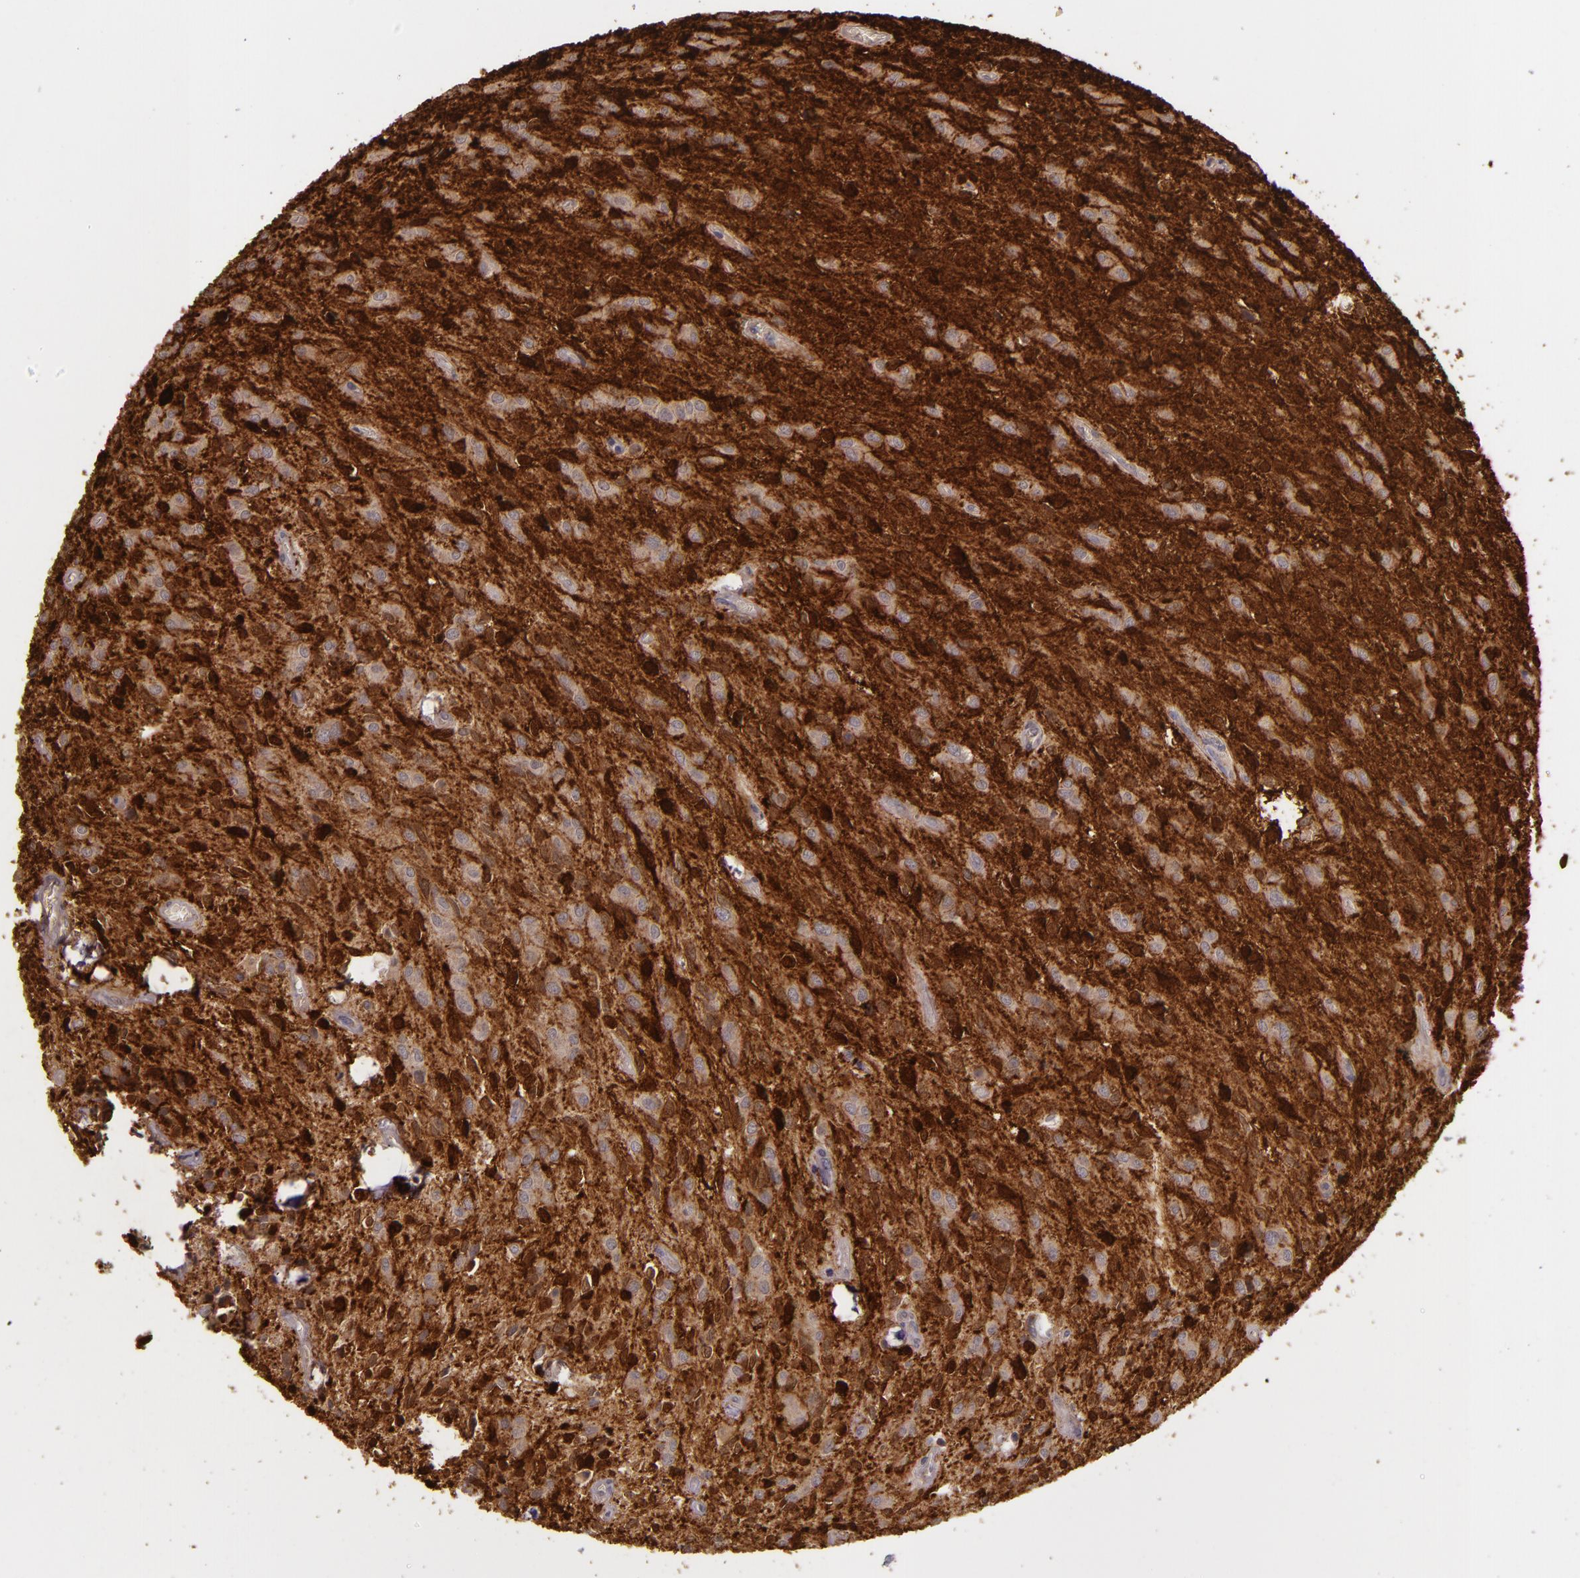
{"staining": {"intensity": "strong", "quantity": "25%-75%", "location": "cytoplasmic/membranous,nuclear"}, "tissue": "glioma", "cell_type": "Tumor cells", "image_type": "cancer", "snomed": [{"axis": "morphology", "description": "Glioma, malignant, Low grade"}, {"axis": "topography", "description": "Brain"}], "caption": "DAB (3,3'-diaminobenzidine) immunohistochemical staining of low-grade glioma (malignant) reveals strong cytoplasmic/membranous and nuclear protein staining in approximately 25%-75% of tumor cells.", "gene": "SNCB", "patient": {"sex": "female", "age": 15}}